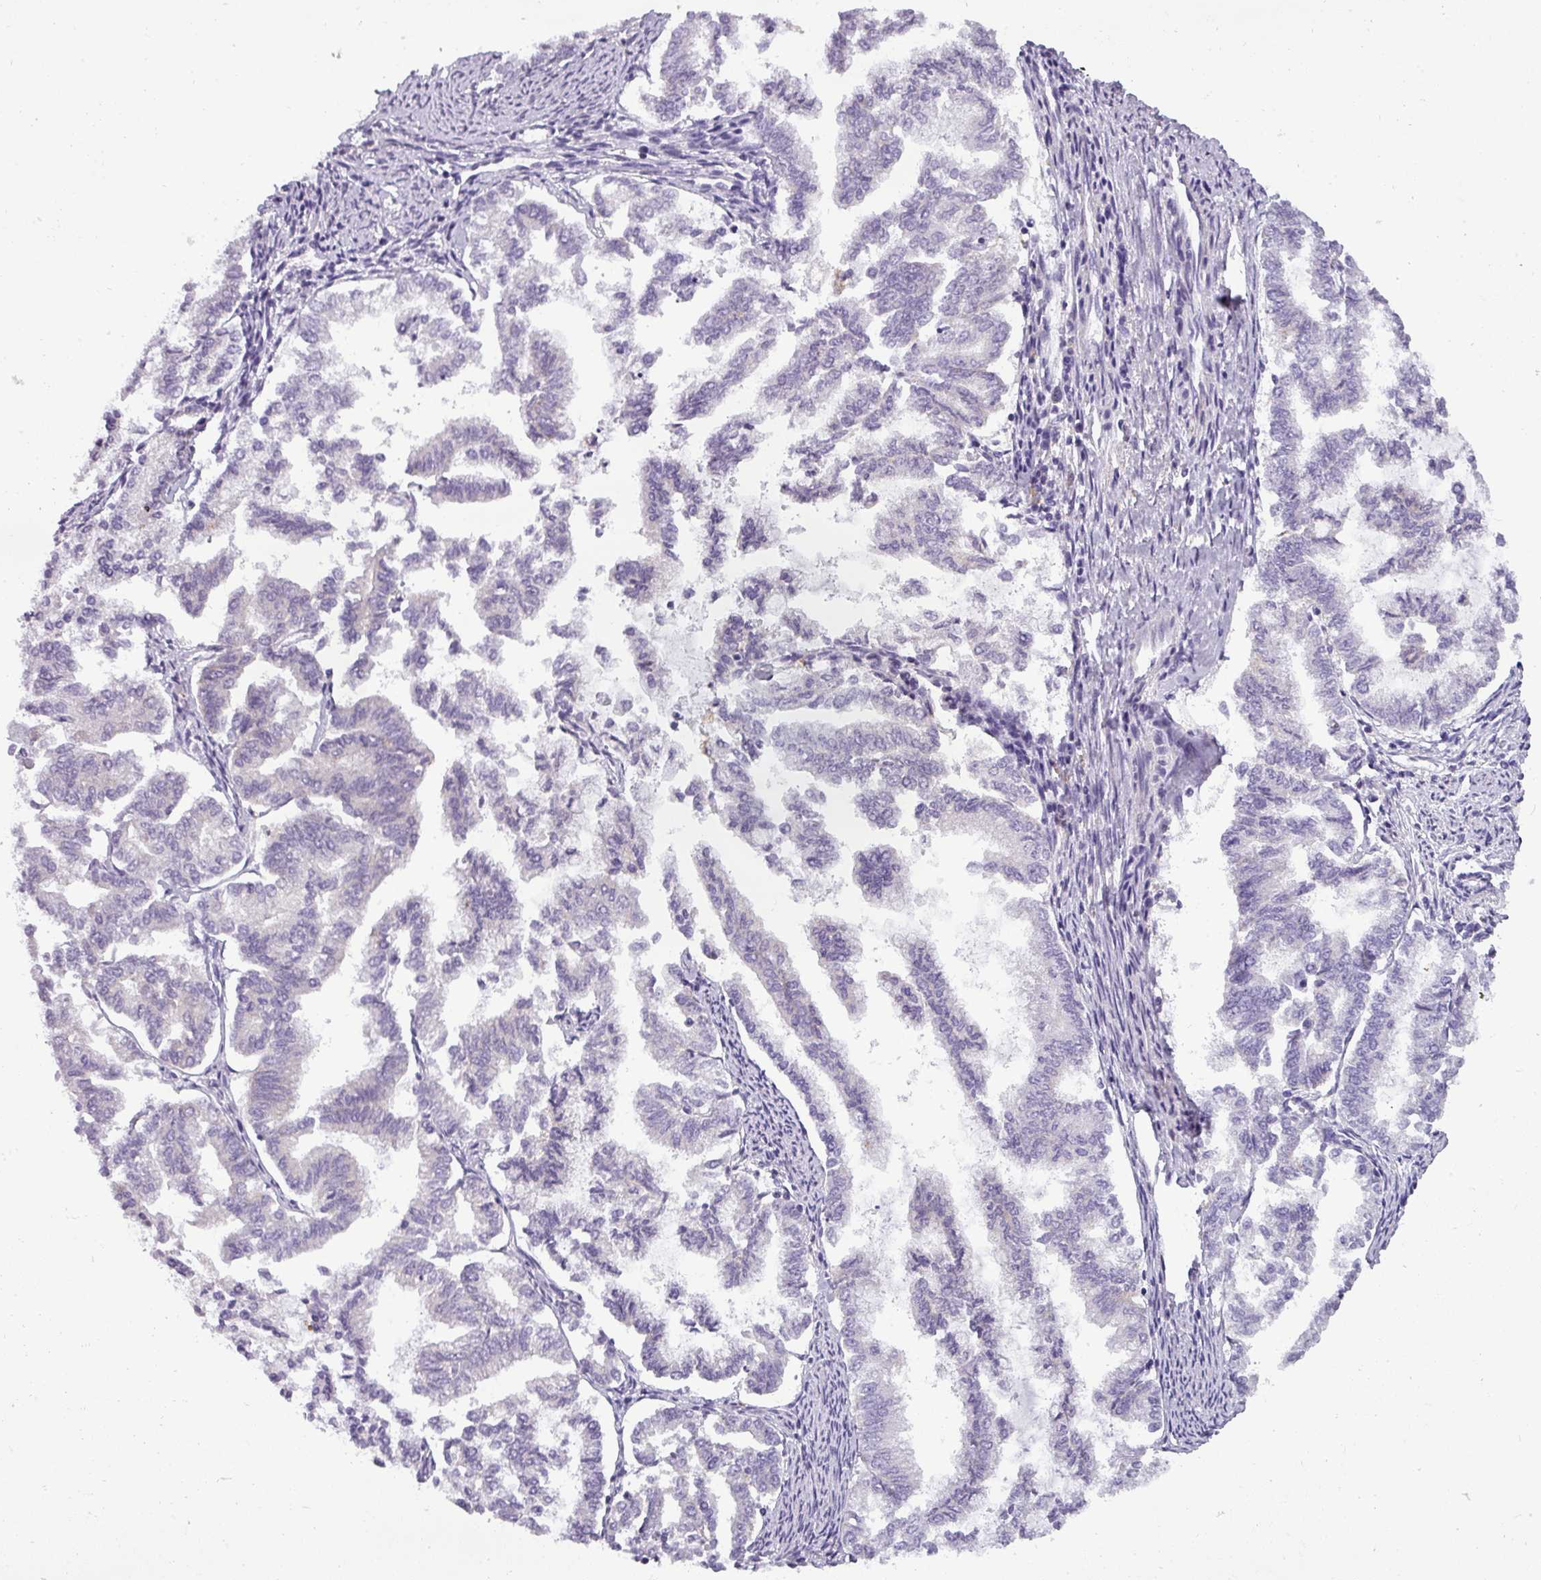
{"staining": {"intensity": "negative", "quantity": "none", "location": "none"}, "tissue": "endometrial cancer", "cell_type": "Tumor cells", "image_type": "cancer", "snomed": [{"axis": "morphology", "description": "Adenocarcinoma, NOS"}, {"axis": "topography", "description": "Endometrium"}], "caption": "Immunohistochemistry histopathology image of neoplastic tissue: endometrial cancer (adenocarcinoma) stained with DAB (3,3'-diaminobenzidine) exhibits no significant protein expression in tumor cells.", "gene": "ATP6V1D", "patient": {"sex": "female", "age": 79}}